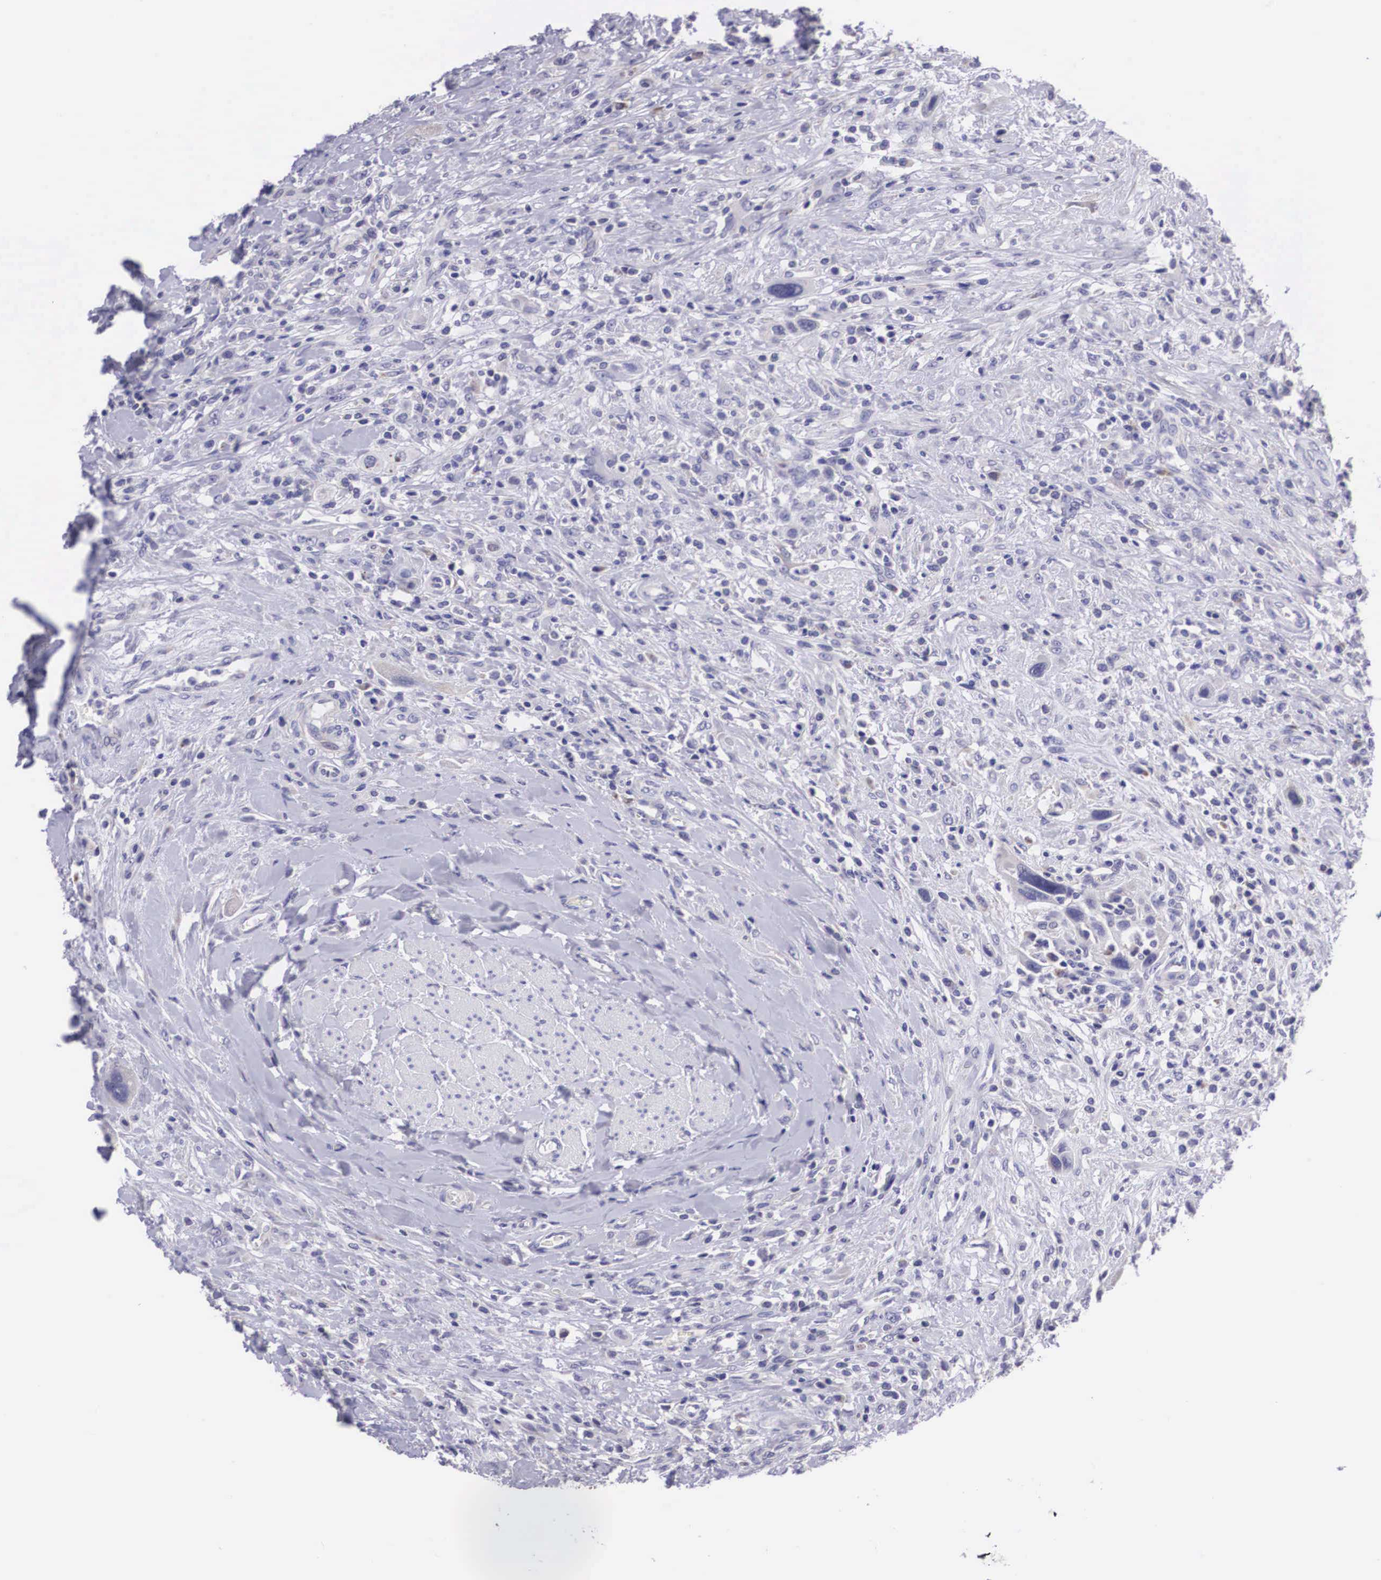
{"staining": {"intensity": "negative", "quantity": "none", "location": "none"}, "tissue": "urothelial cancer", "cell_type": "Tumor cells", "image_type": "cancer", "snomed": [{"axis": "morphology", "description": "Urothelial carcinoma, High grade"}, {"axis": "topography", "description": "Urinary bladder"}], "caption": "A histopathology image of human high-grade urothelial carcinoma is negative for staining in tumor cells.", "gene": "ARG2", "patient": {"sex": "male", "age": 50}}